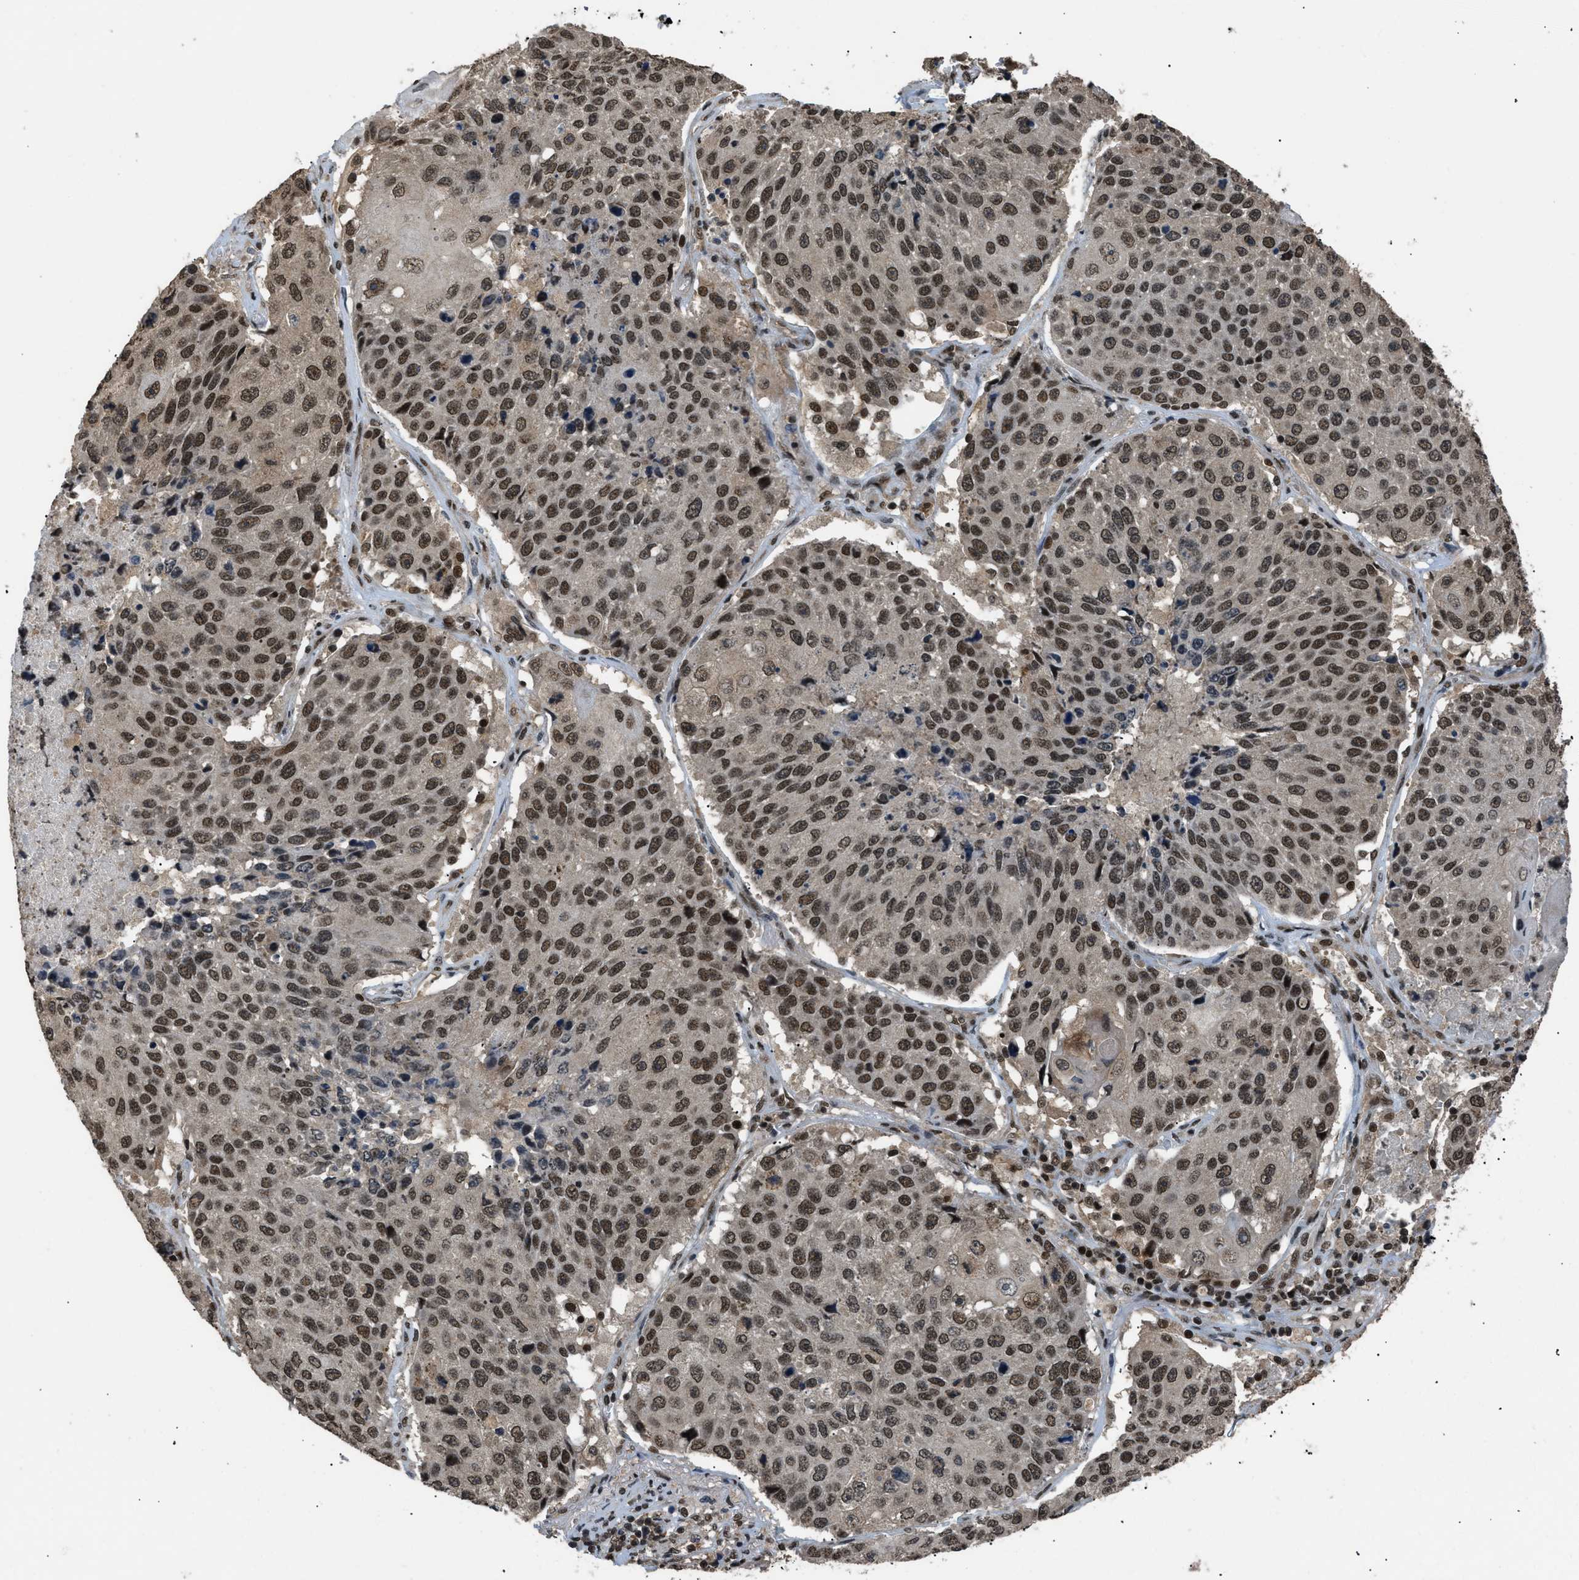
{"staining": {"intensity": "strong", "quantity": ">75%", "location": "nuclear"}, "tissue": "lung cancer", "cell_type": "Tumor cells", "image_type": "cancer", "snomed": [{"axis": "morphology", "description": "Squamous cell carcinoma, NOS"}, {"axis": "topography", "description": "Lung"}], "caption": "A photomicrograph of human lung squamous cell carcinoma stained for a protein demonstrates strong nuclear brown staining in tumor cells.", "gene": "RBM5", "patient": {"sex": "male", "age": 61}}